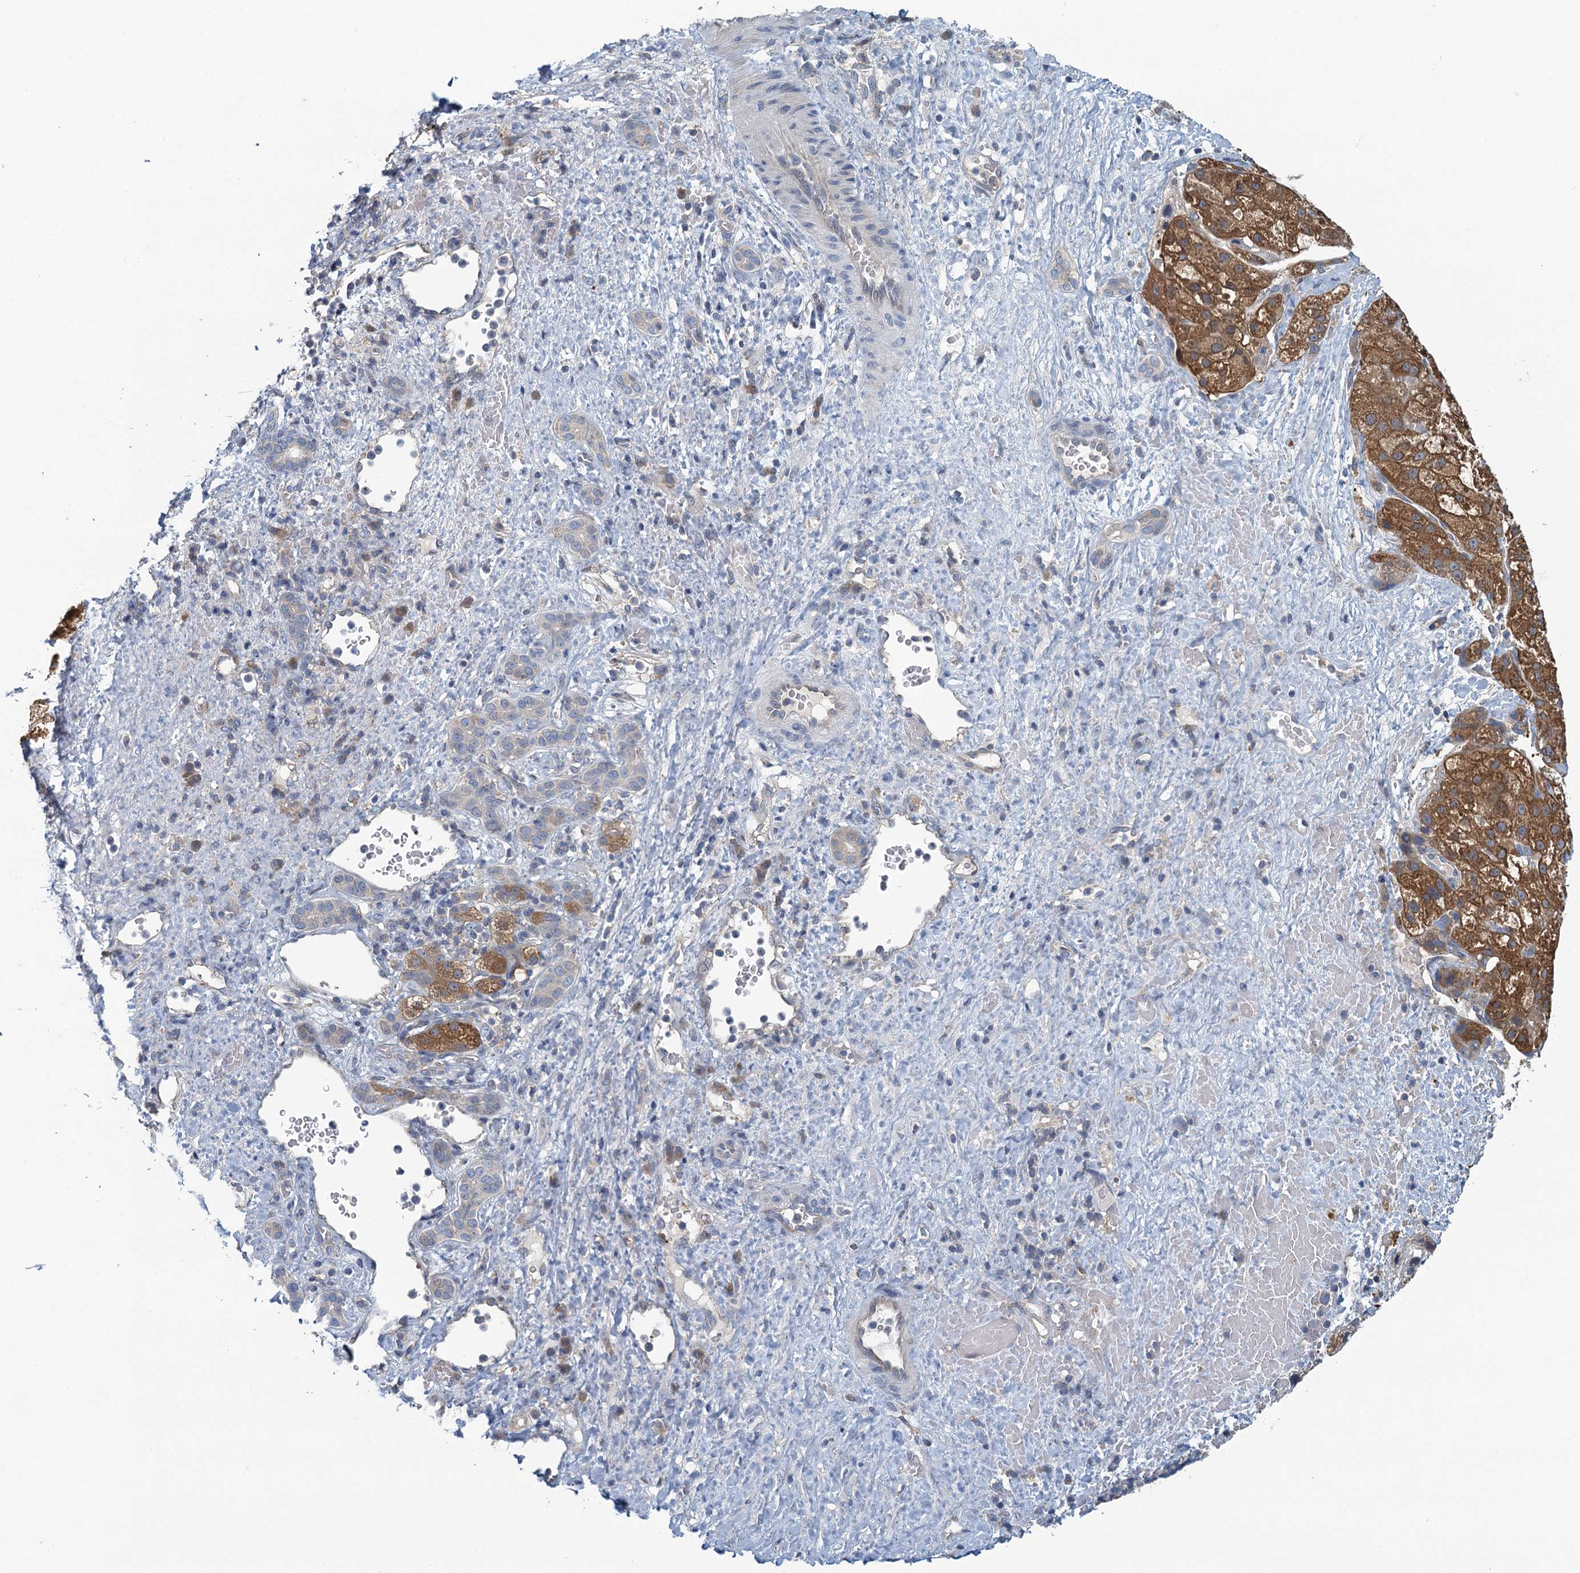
{"staining": {"intensity": "strong", "quantity": ">75%", "location": "cytoplasmic/membranous"}, "tissue": "liver cancer", "cell_type": "Tumor cells", "image_type": "cancer", "snomed": [{"axis": "morphology", "description": "Normal tissue, NOS"}, {"axis": "morphology", "description": "Carcinoma, Hepatocellular, NOS"}, {"axis": "topography", "description": "Liver"}], "caption": "Immunohistochemical staining of human liver cancer (hepatocellular carcinoma) demonstrates high levels of strong cytoplasmic/membranous expression in approximately >75% of tumor cells.", "gene": "NCKAP1L", "patient": {"sex": "male", "age": 57}}